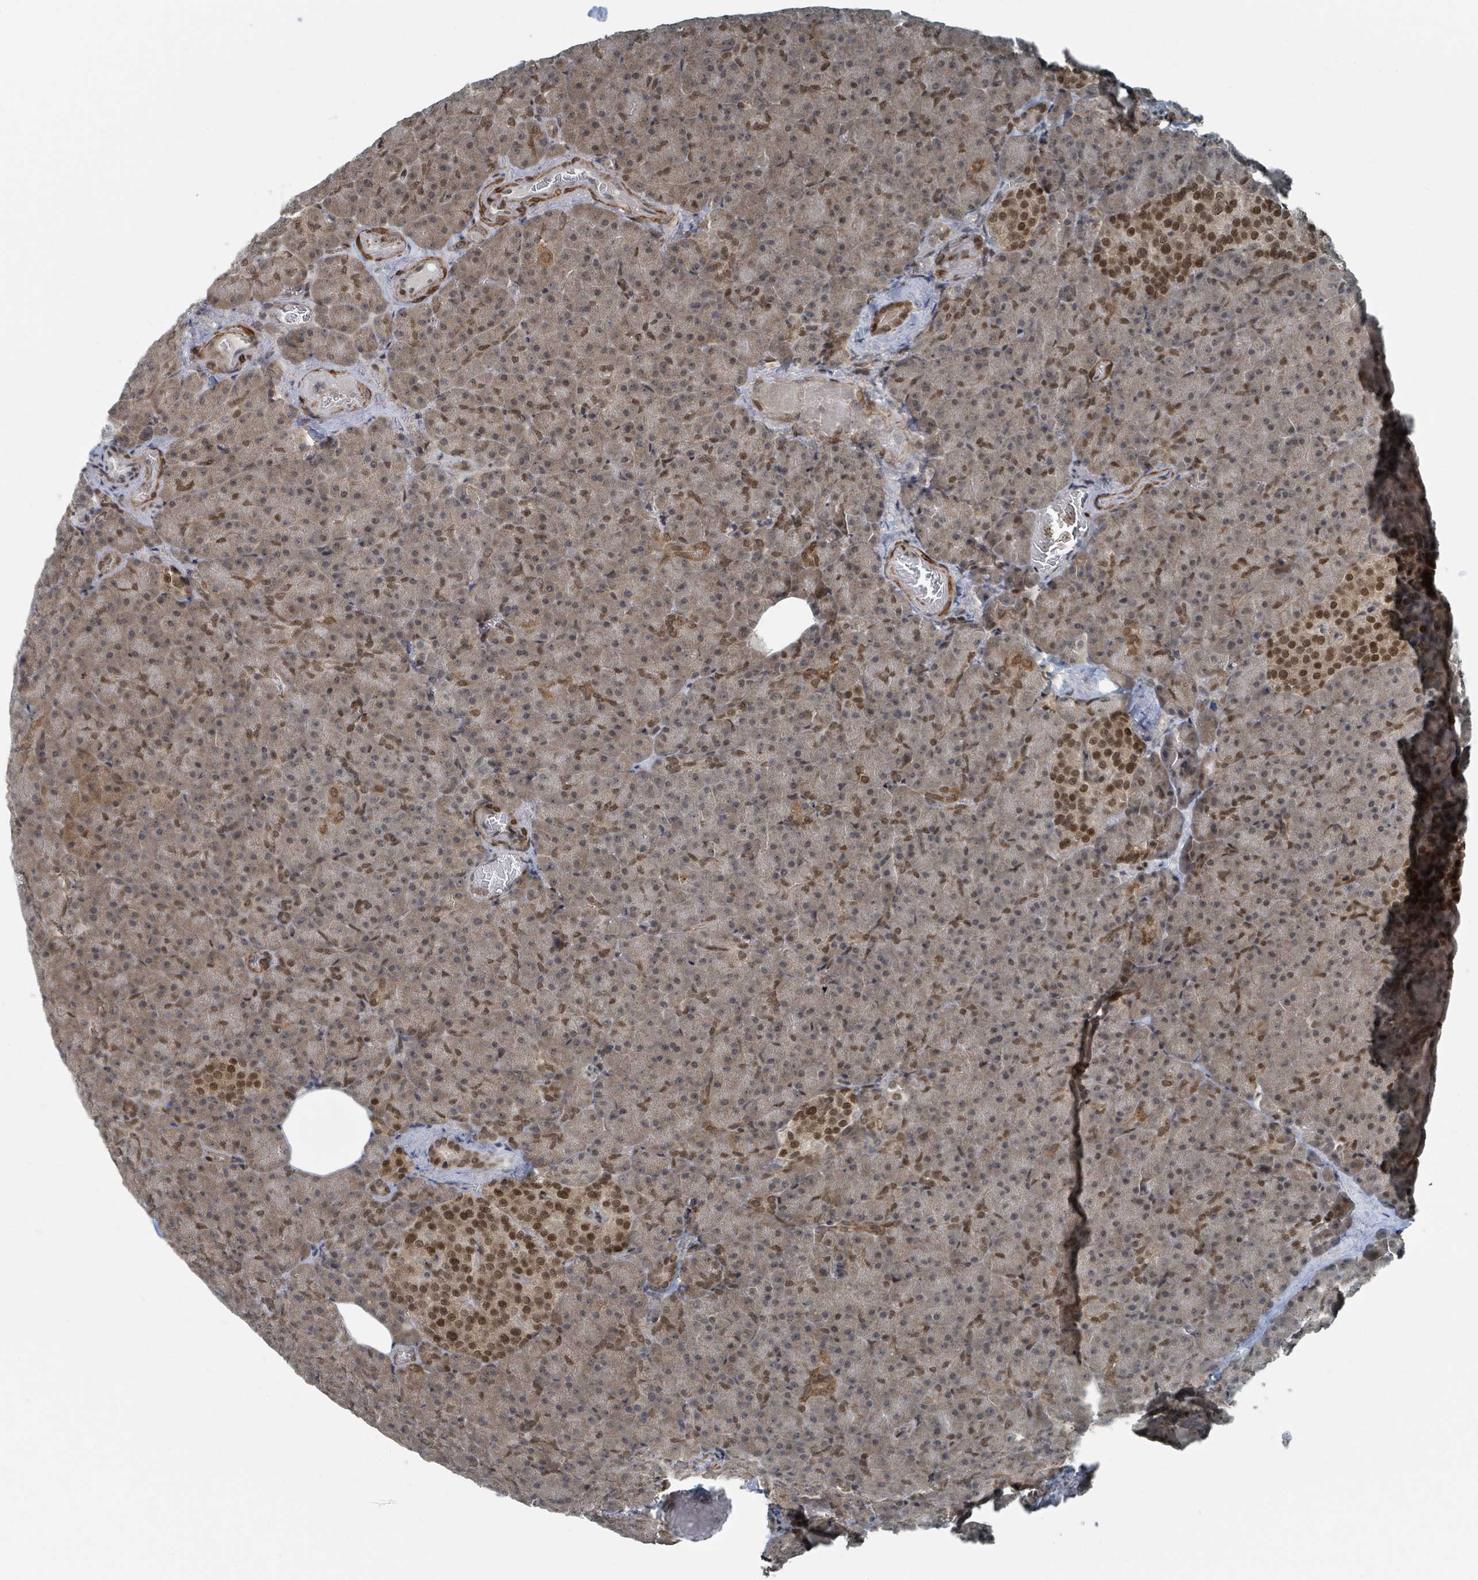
{"staining": {"intensity": "moderate", "quantity": "<25%", "location": "cytoplasmic/membranous,nuclear"}, "tissue": "pancreas", "cell_type": "Exocrine glandular cells", "image_type": "normal", "snomed": [{"axis": "morphology", "description": "Normal tissue, NOS"}, {"axis": "topography", "description": "Pancreas"}], "caption": "A low amount of moderate cytoplasmic/membranous,nuclear staining is present in about <25% of exocrine glandular cells in benign pancreas.", "gene": "PHIP", "patient": {"sex": "female", "age": 74}}